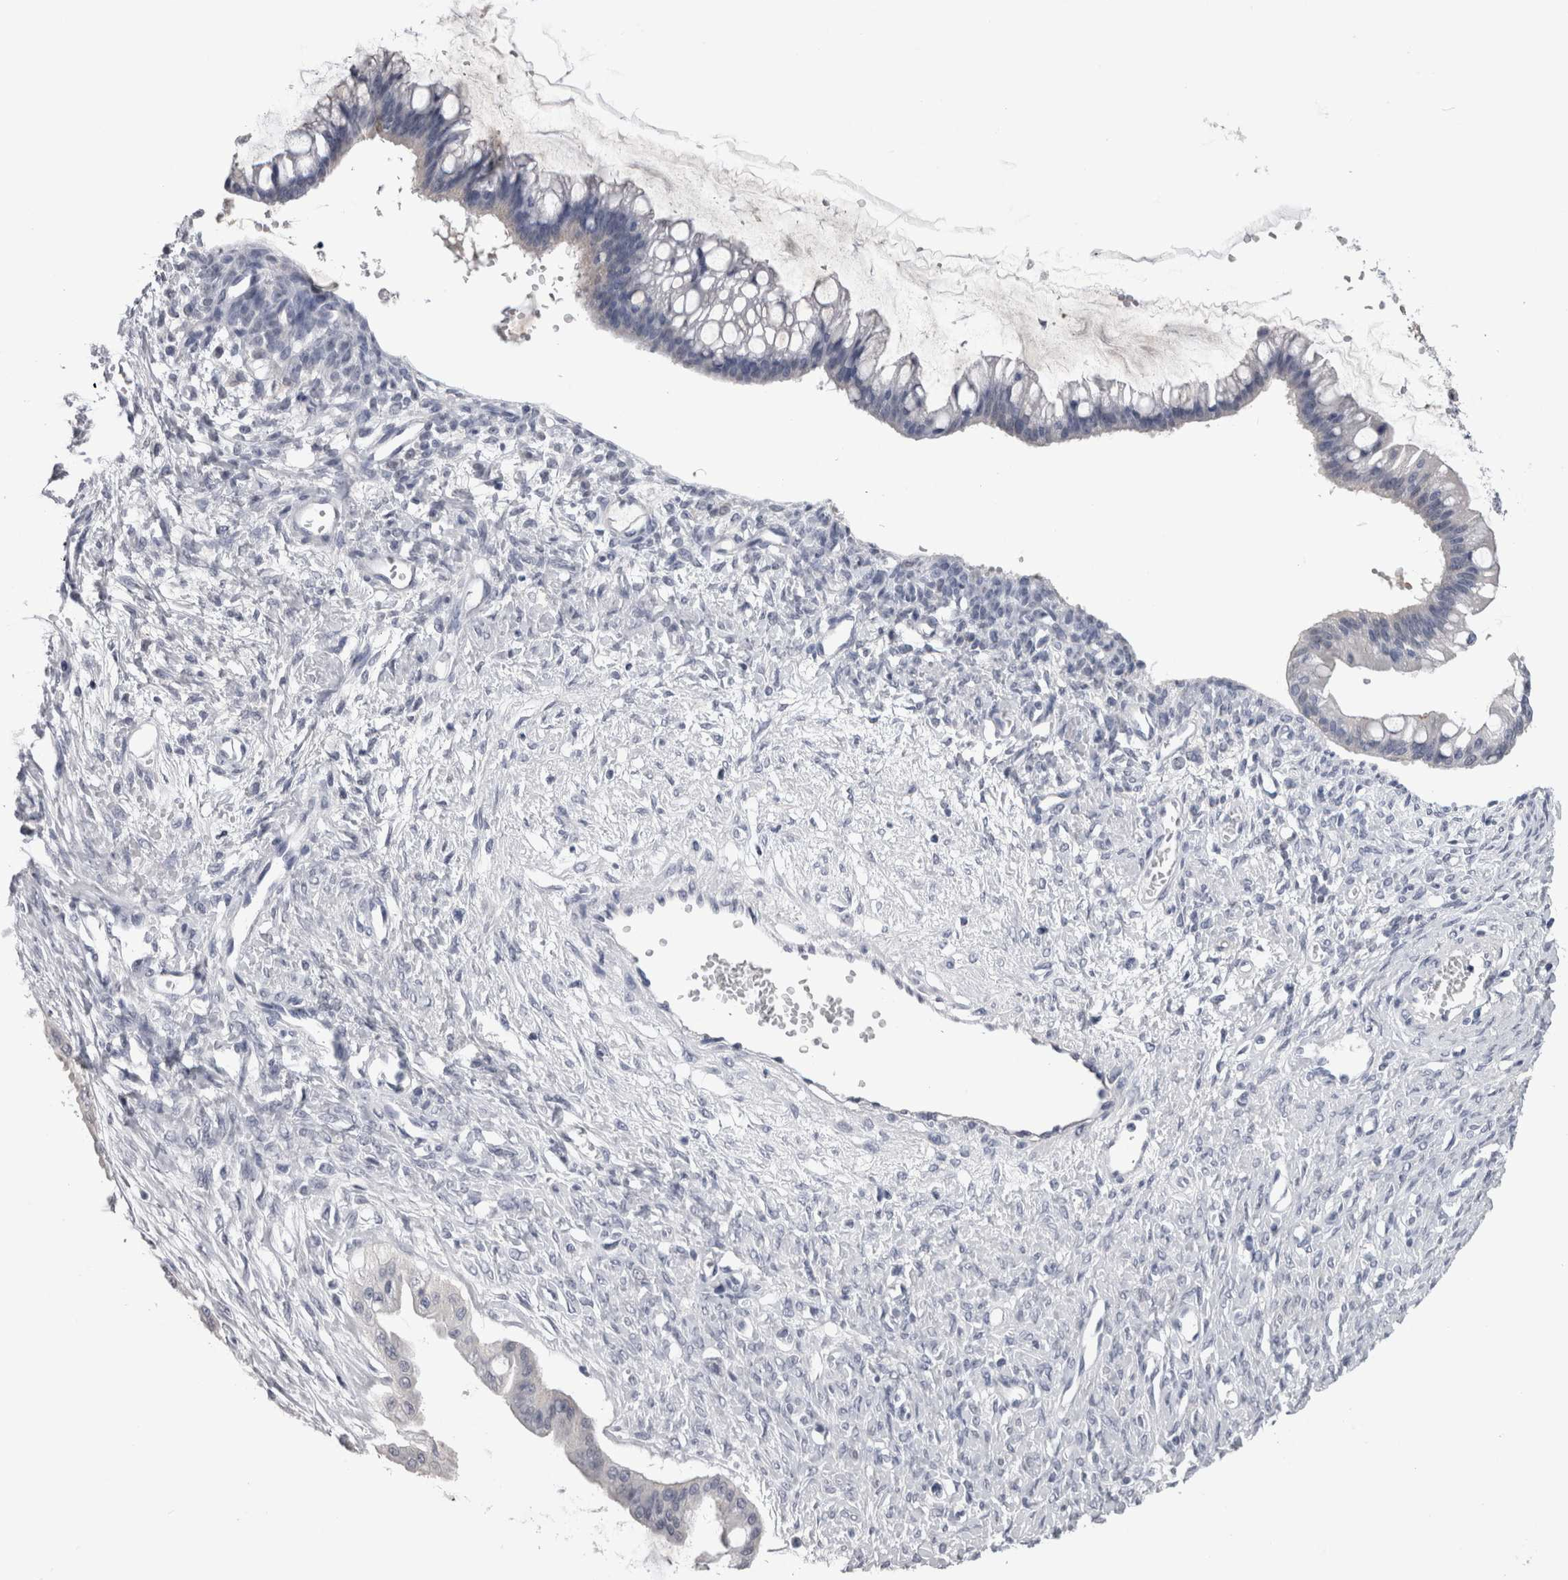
{"staining": {"intensity": "negative", "quantity": "none", "location": "none"}, "tissue": "ovarian cancer", "cell_type": "Tumor cells", "image_type": "cancer", "snomed": [{"axis": "morphology", "description": "Cystadenocarcinoma, mucinous, NOS"}, {"axis": "topography", "description": "Ovary"}], "caption": "Tumor cells are negative for brown protein staining in ovarian mucinous cystadenocarcinoma.", "gene": "AFMID", "patient": {"sex": "female", "age": 73}}